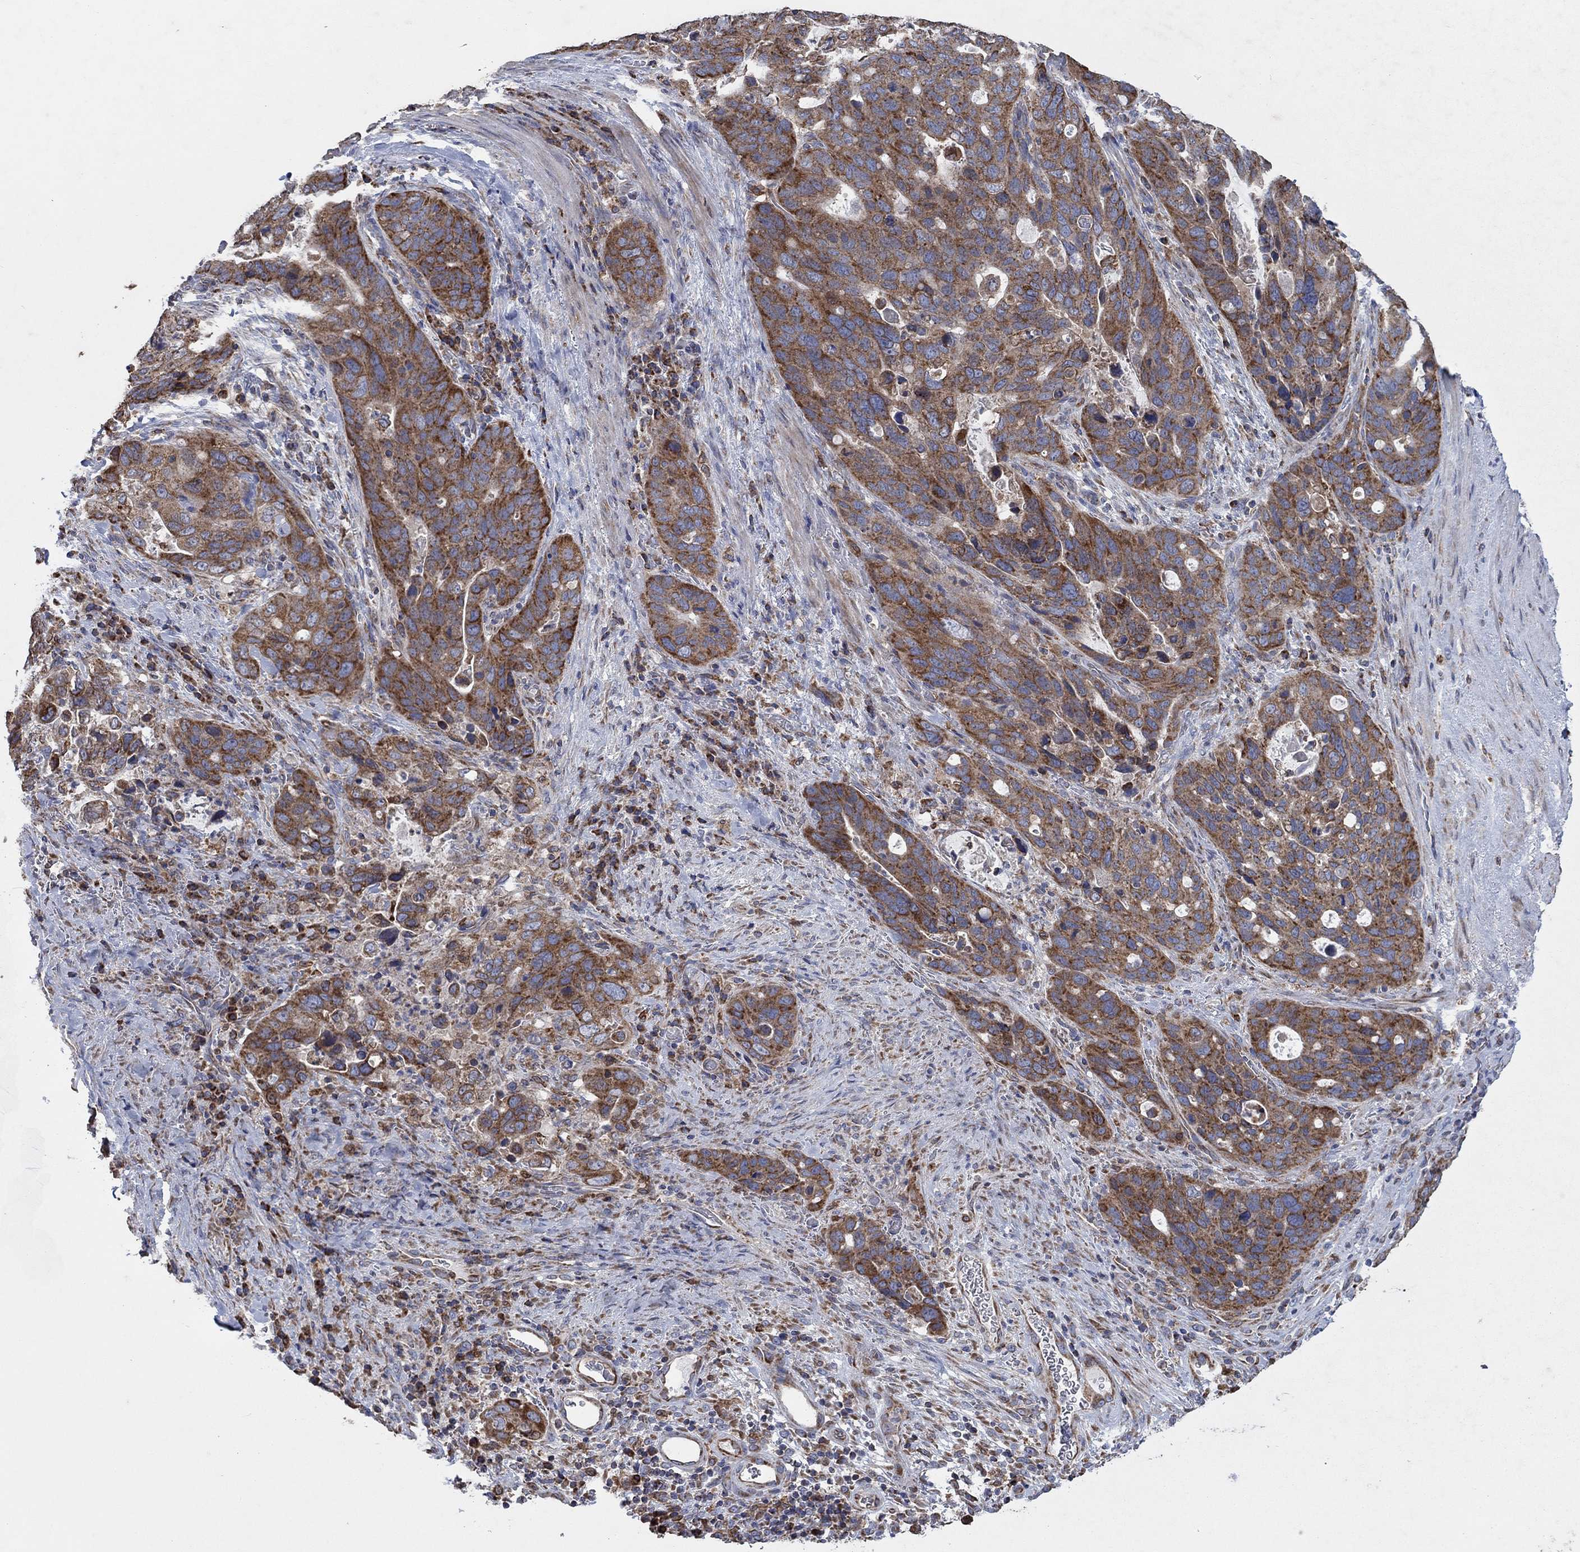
{"staining": {"intensity": "strong", "quantity": ">75%", "location": "cytoplasmic/membranous"}, "tissue": "stomach cancer", "cell_type": "Tumor cells", "image_type": "cancer", "snomed": [{"axis": "morphology", "description": "Adenocarcinoma, NOS"}, {"axis": "topography", "description": "Stomach"}], "caption": "An immunohistochemistry (IHC) image of tumor tissue is shown. Protein staining in brown shows strong cytoplasmic/membranous positivity in adenocarcinoma (stomach) within tumor cells. (DAB IHC with brightfield microscopy, high magnification).", "gene": "NCEH1", "patient": {"sex": "male", "age": 54}}